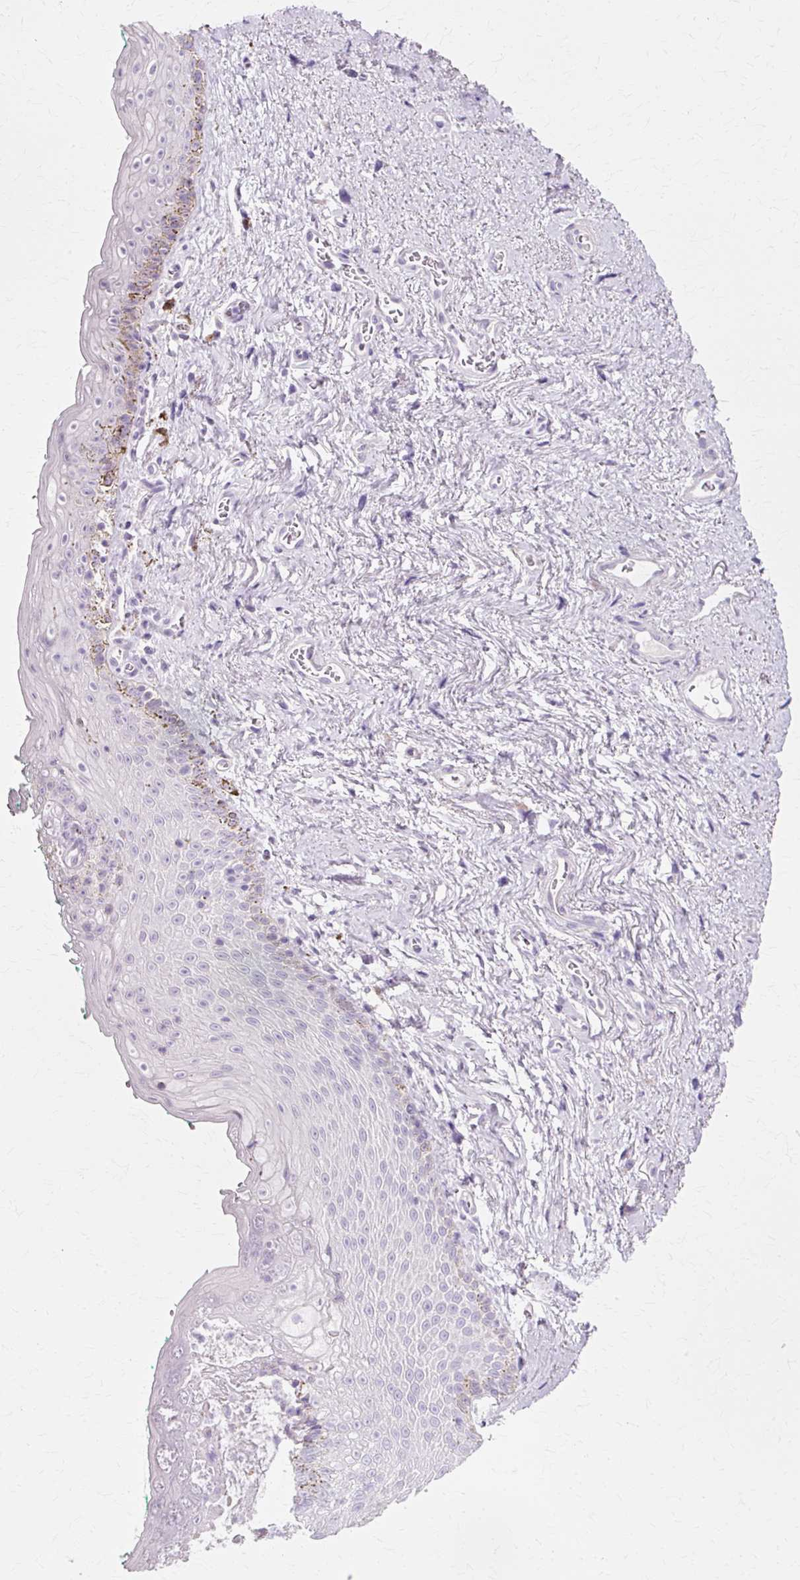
{"staining": {"intensity": "negative", "quantity": "none", "location": "none"}, "tissue": "vagina", "cell_type": "Squamous epithelial cells", "image_type": "normal", "snomed": [{"axis": "morphology", "description": "Normal tissue, NOS"}, {"axis": "topography", "description": "Vulva"}, {"axis": "topography", "description": "Vagina"}, {"axis": "topography", "description": "Peripheral nerve tissue"}], "caption": "Human vagina stained for a protein using IHC demonstrates no staining in squamous epithelial cells.", "gene": "VN1R2", "patient": {"sex": "female", "age": 66}}